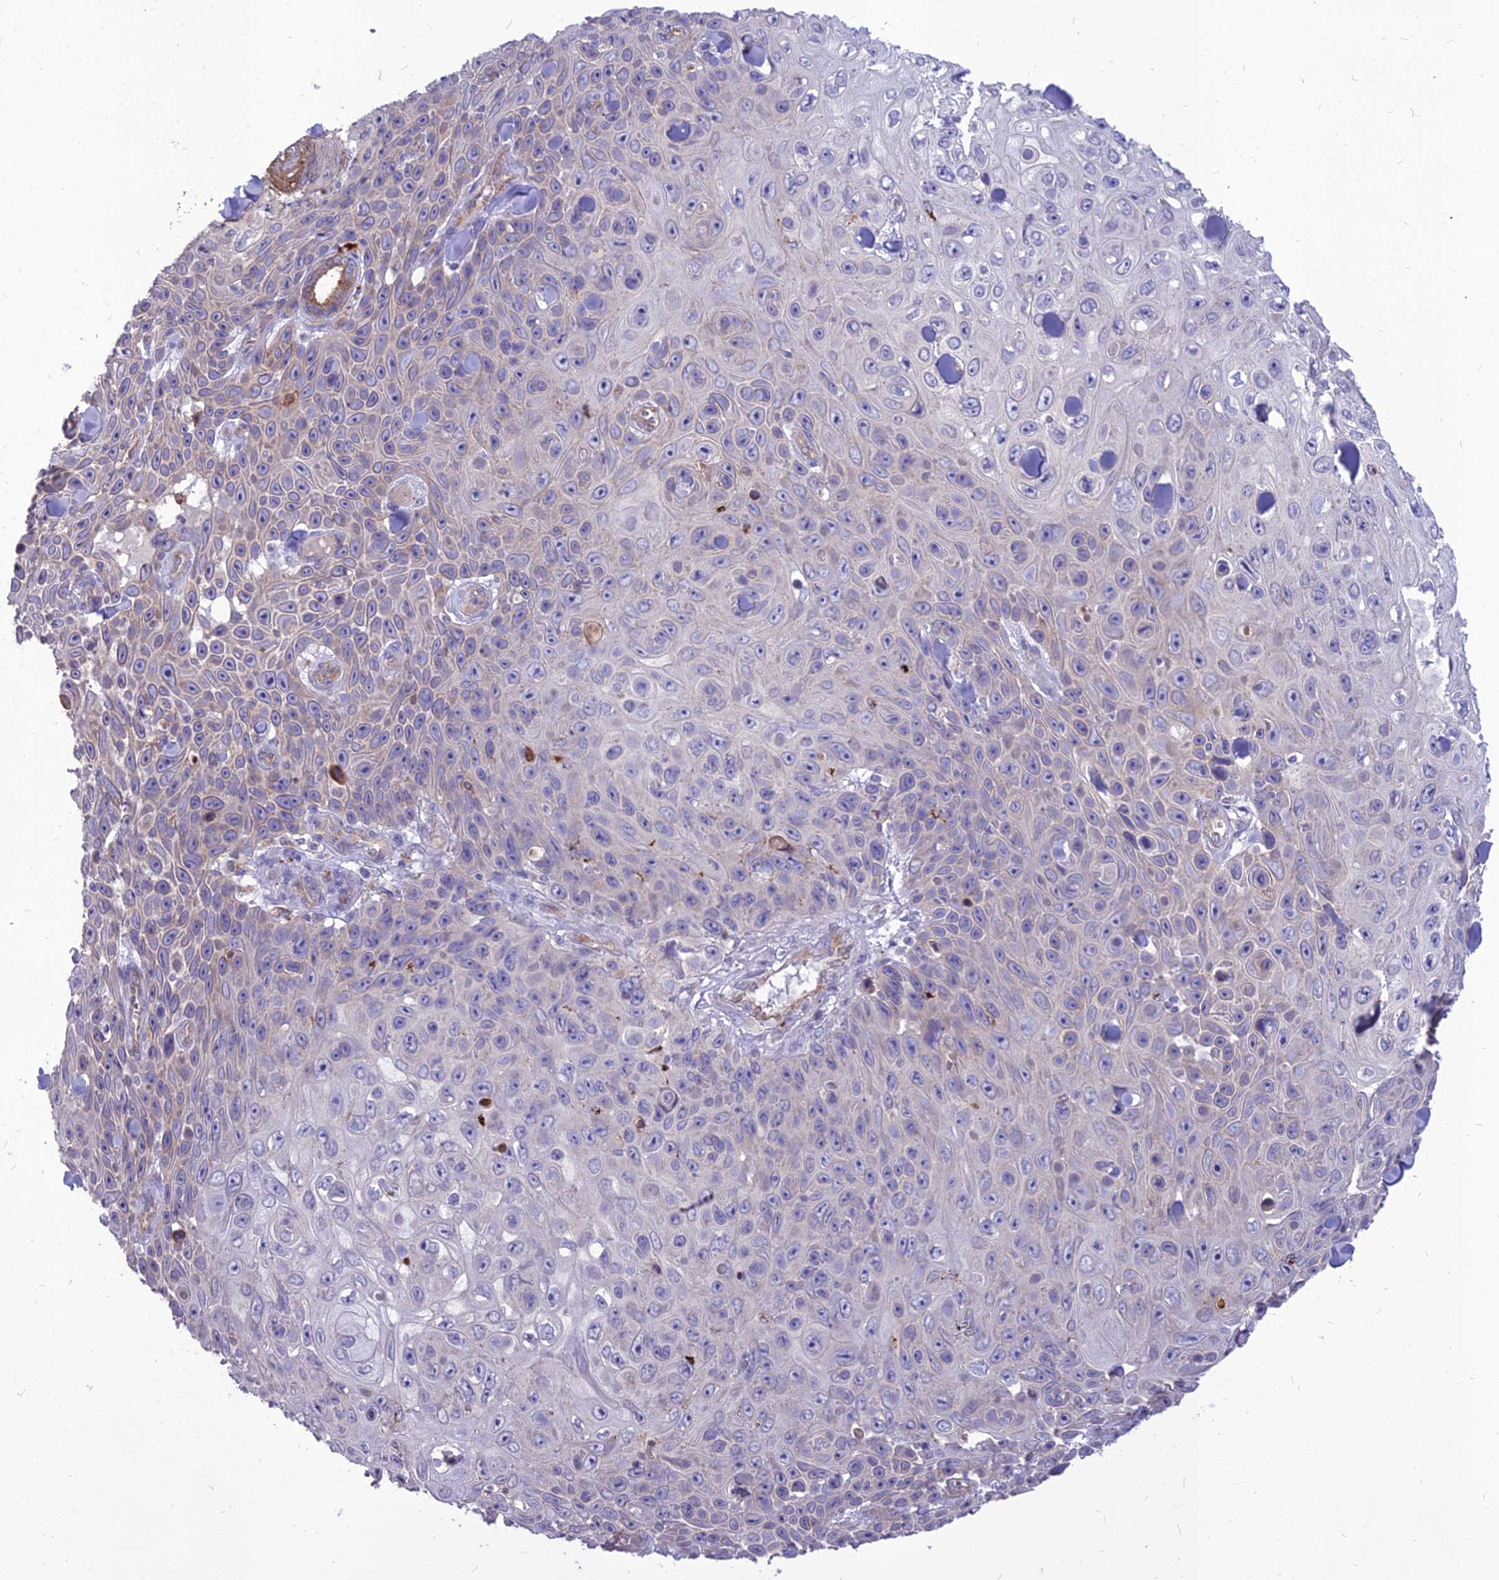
{"staining": {"intensity": "negative", "quantity": "none", "location": "none"}, "tissue": "skin cancer", "cell_type": "Tumor cells", "image_type": "cancer", "snomed": [{"axis": "morphology", "description": "Squamous cell carcinoma, NOS"}, {"axis": "topography", "description": "Skin"}], "caption": "Photomicrograph shows no protein expression in tumor cells of skin cancer (squamous cell carcinoma) tissue.", "gene": "PCED1B", "patient": {"sex": "male", "age": 82}}